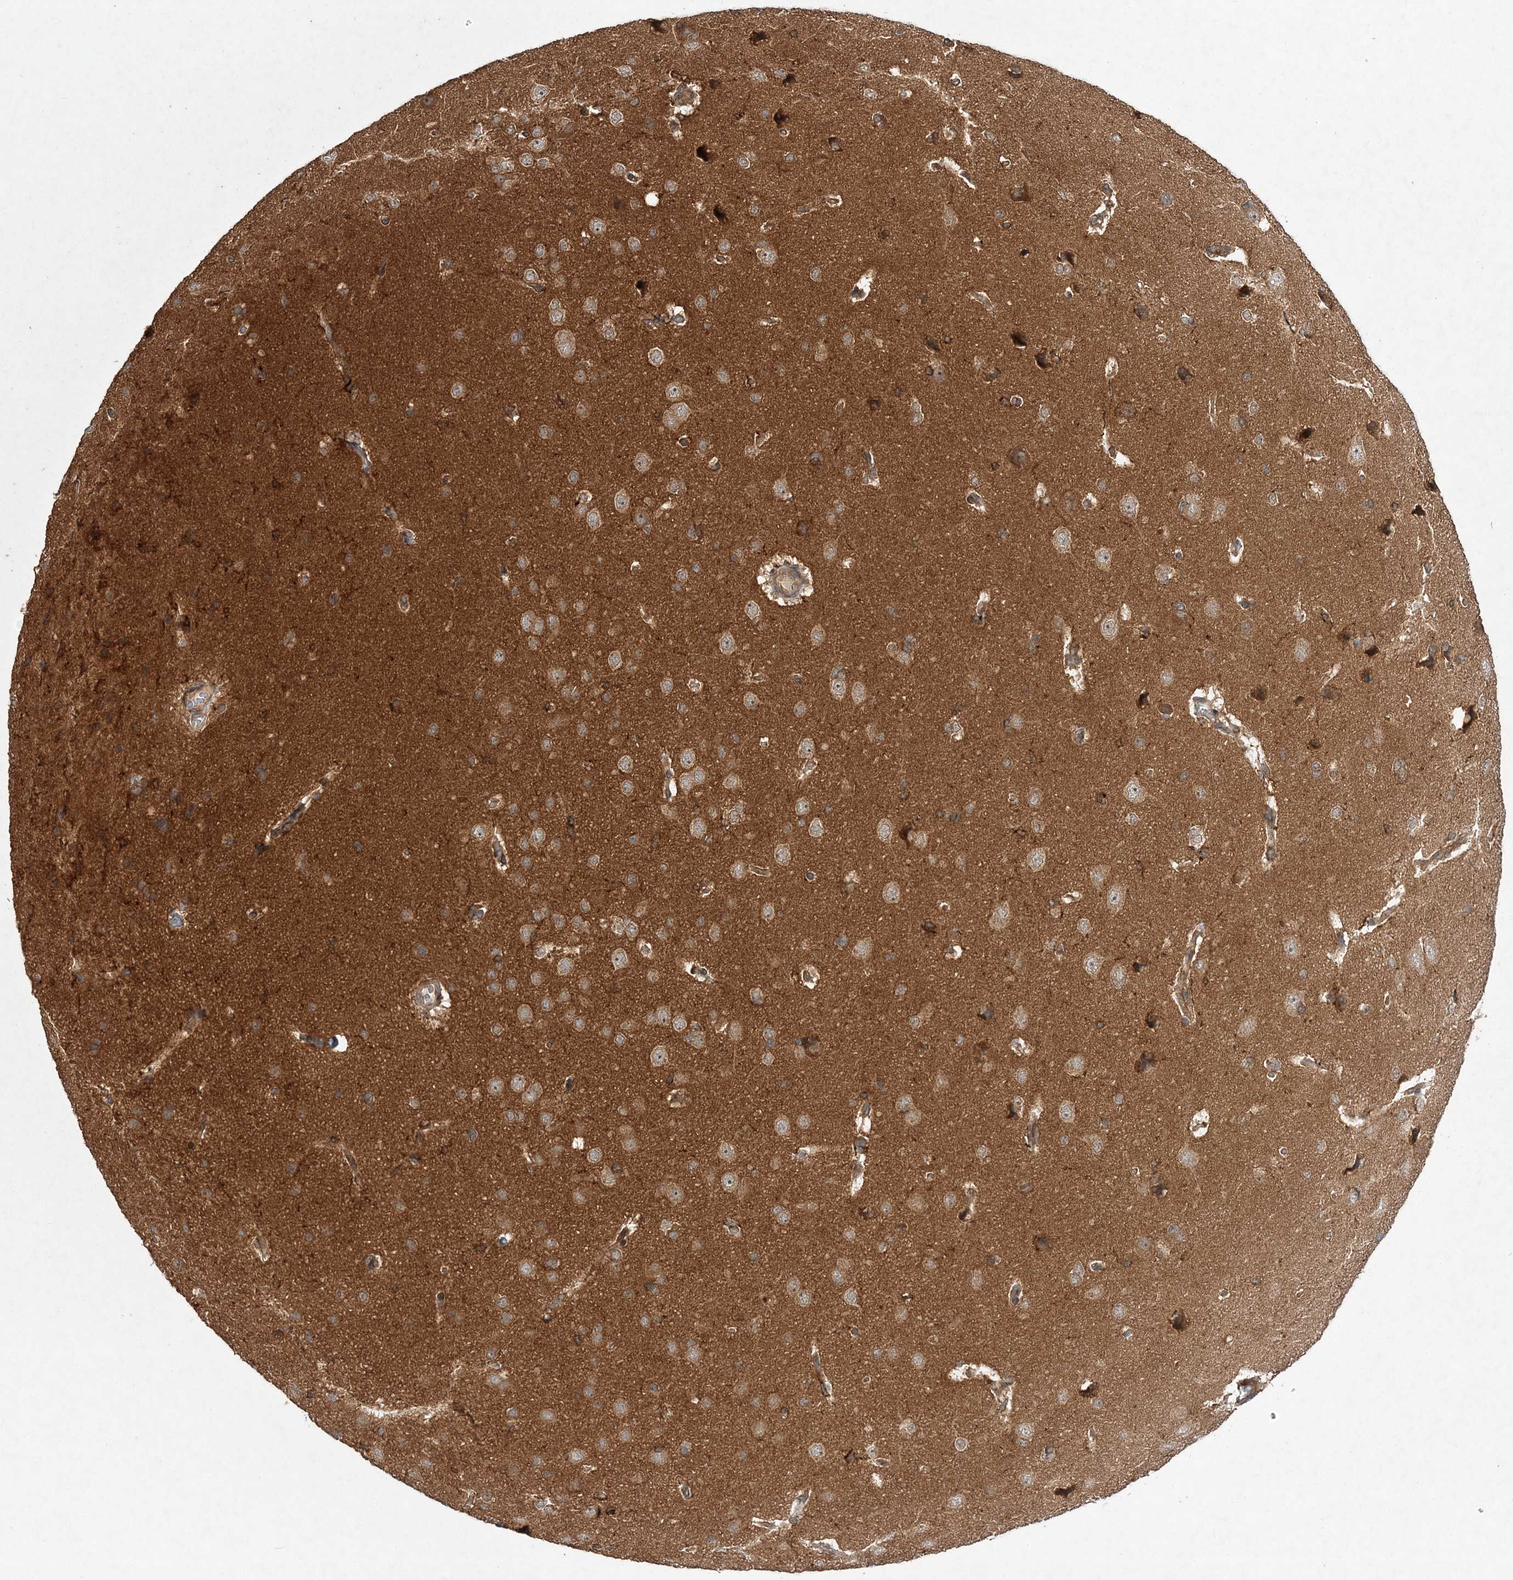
{"staining": {"intensity": "weak", "quantity": ">75%", "location": "cytoplasmic/membranous"}, "tissue": "cerebral cortex", "cell_type": "Endothelial cells", "image_type": "normal", "snomed": [{"axis": "morphology", "description": "Normal tissue, NOS"}, {"axis": "topography", "description": "Cerebral cortex"}], "caption": "There is low levels of weak cytoplasmic/membranous staining in endothelial cells of benign cerebral cortex, as demonstrated by immunohistochemical staining (brown color).", "gene": "TMEM9B", "patient": {"sex": "male", "age": 62}}